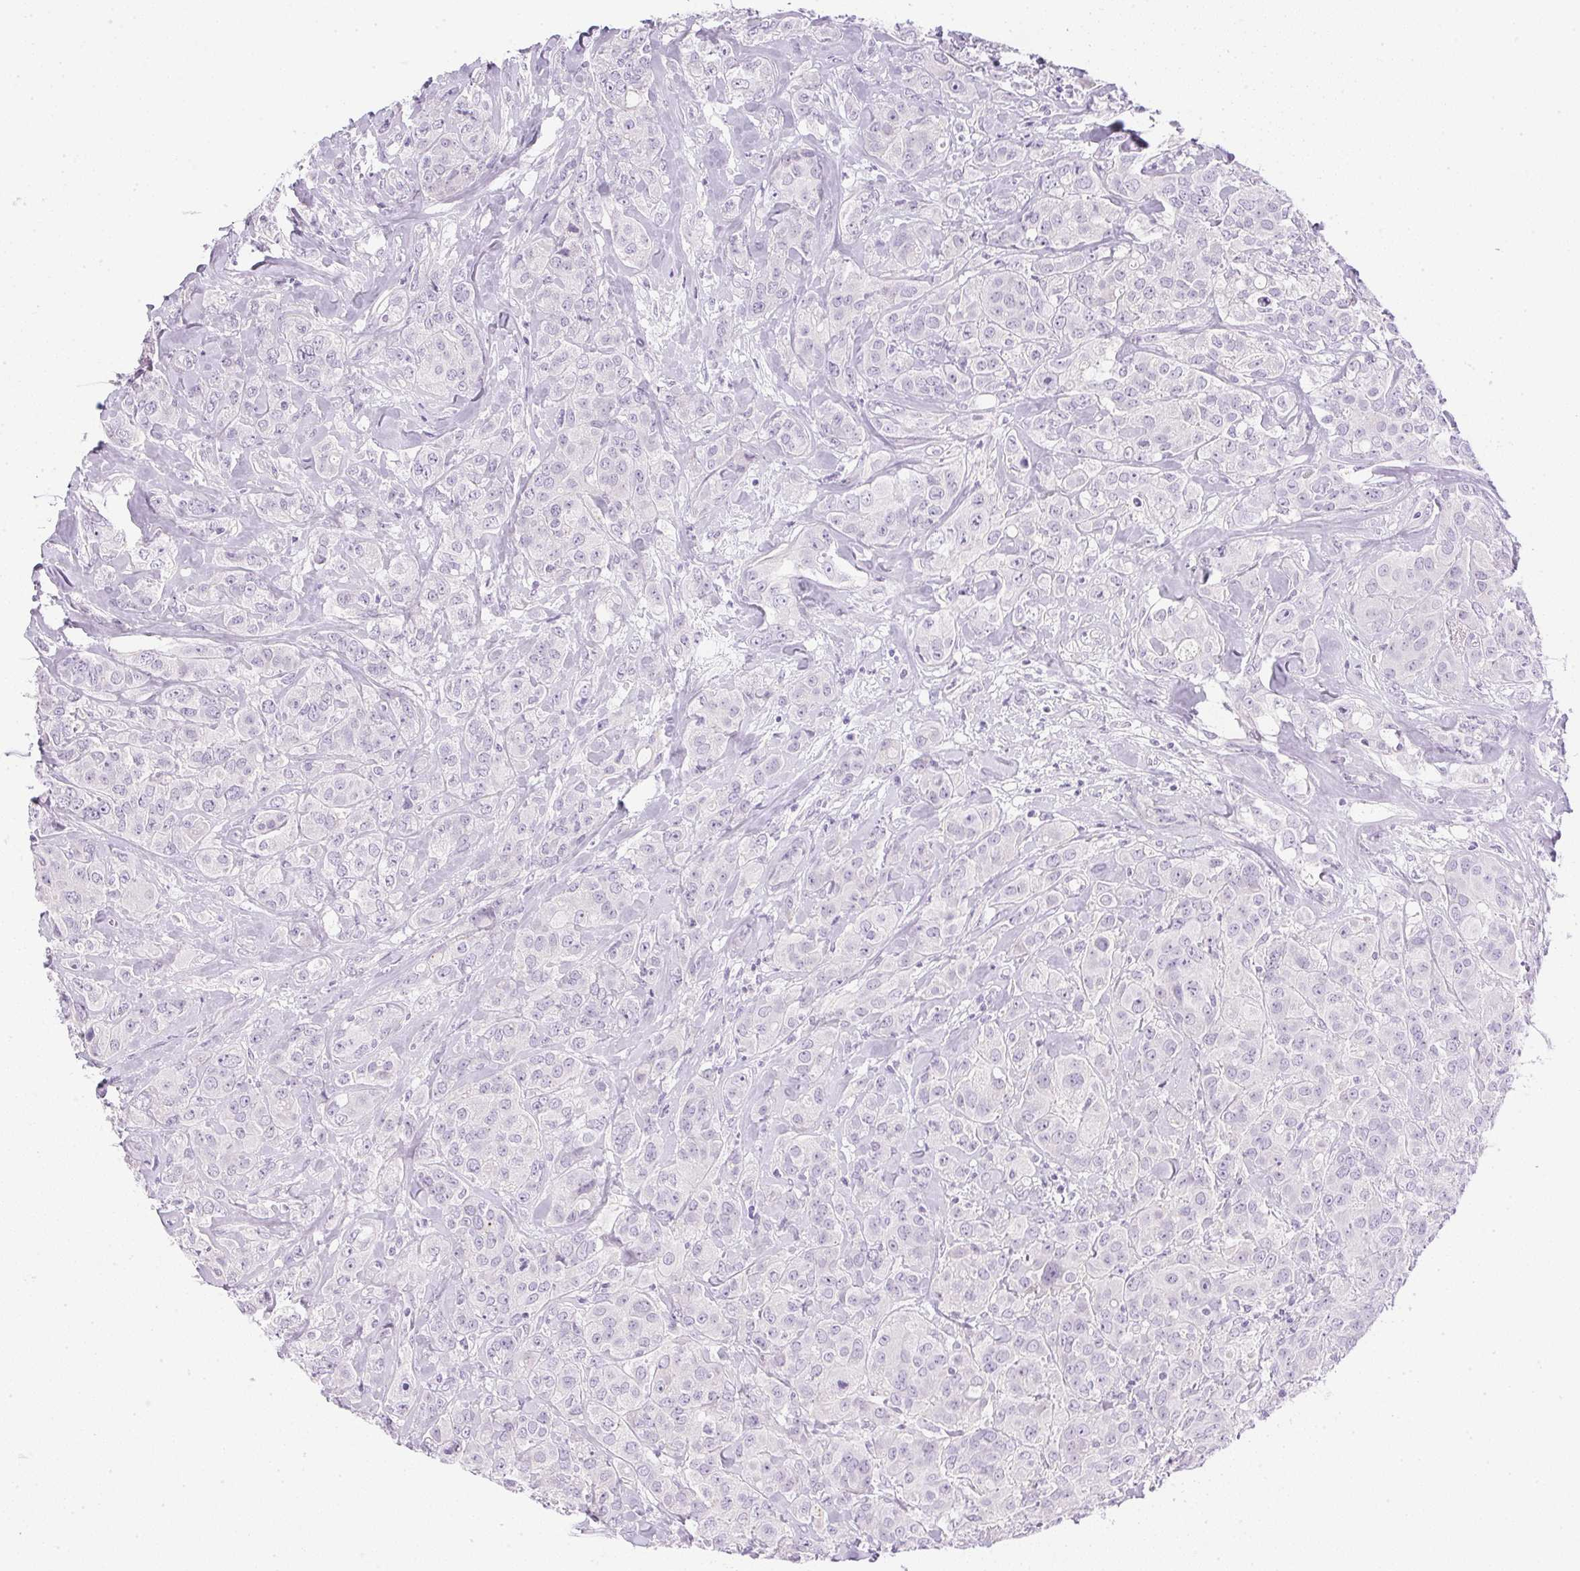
{"staining": {"intensity": "negative", "quantity": "none", "location": "none"}, "tissue": "breast cancer", "cell_type": "Tumor cells", "image_type": "cancer", "snomed": [{"axis": "morphology", "description": "Normal tissue, NOS"}, {"axis": "morphology", "description": "Duct carcinoma"}, {"axis": "topography", "description": "Breast"}], "caption": "The photomicrograph displays no significant positivity in tumor cells of breast cancer (intraductal carcinoma).", "gene": "CTRL", "patient": {"sex": "female", "age": 43}}